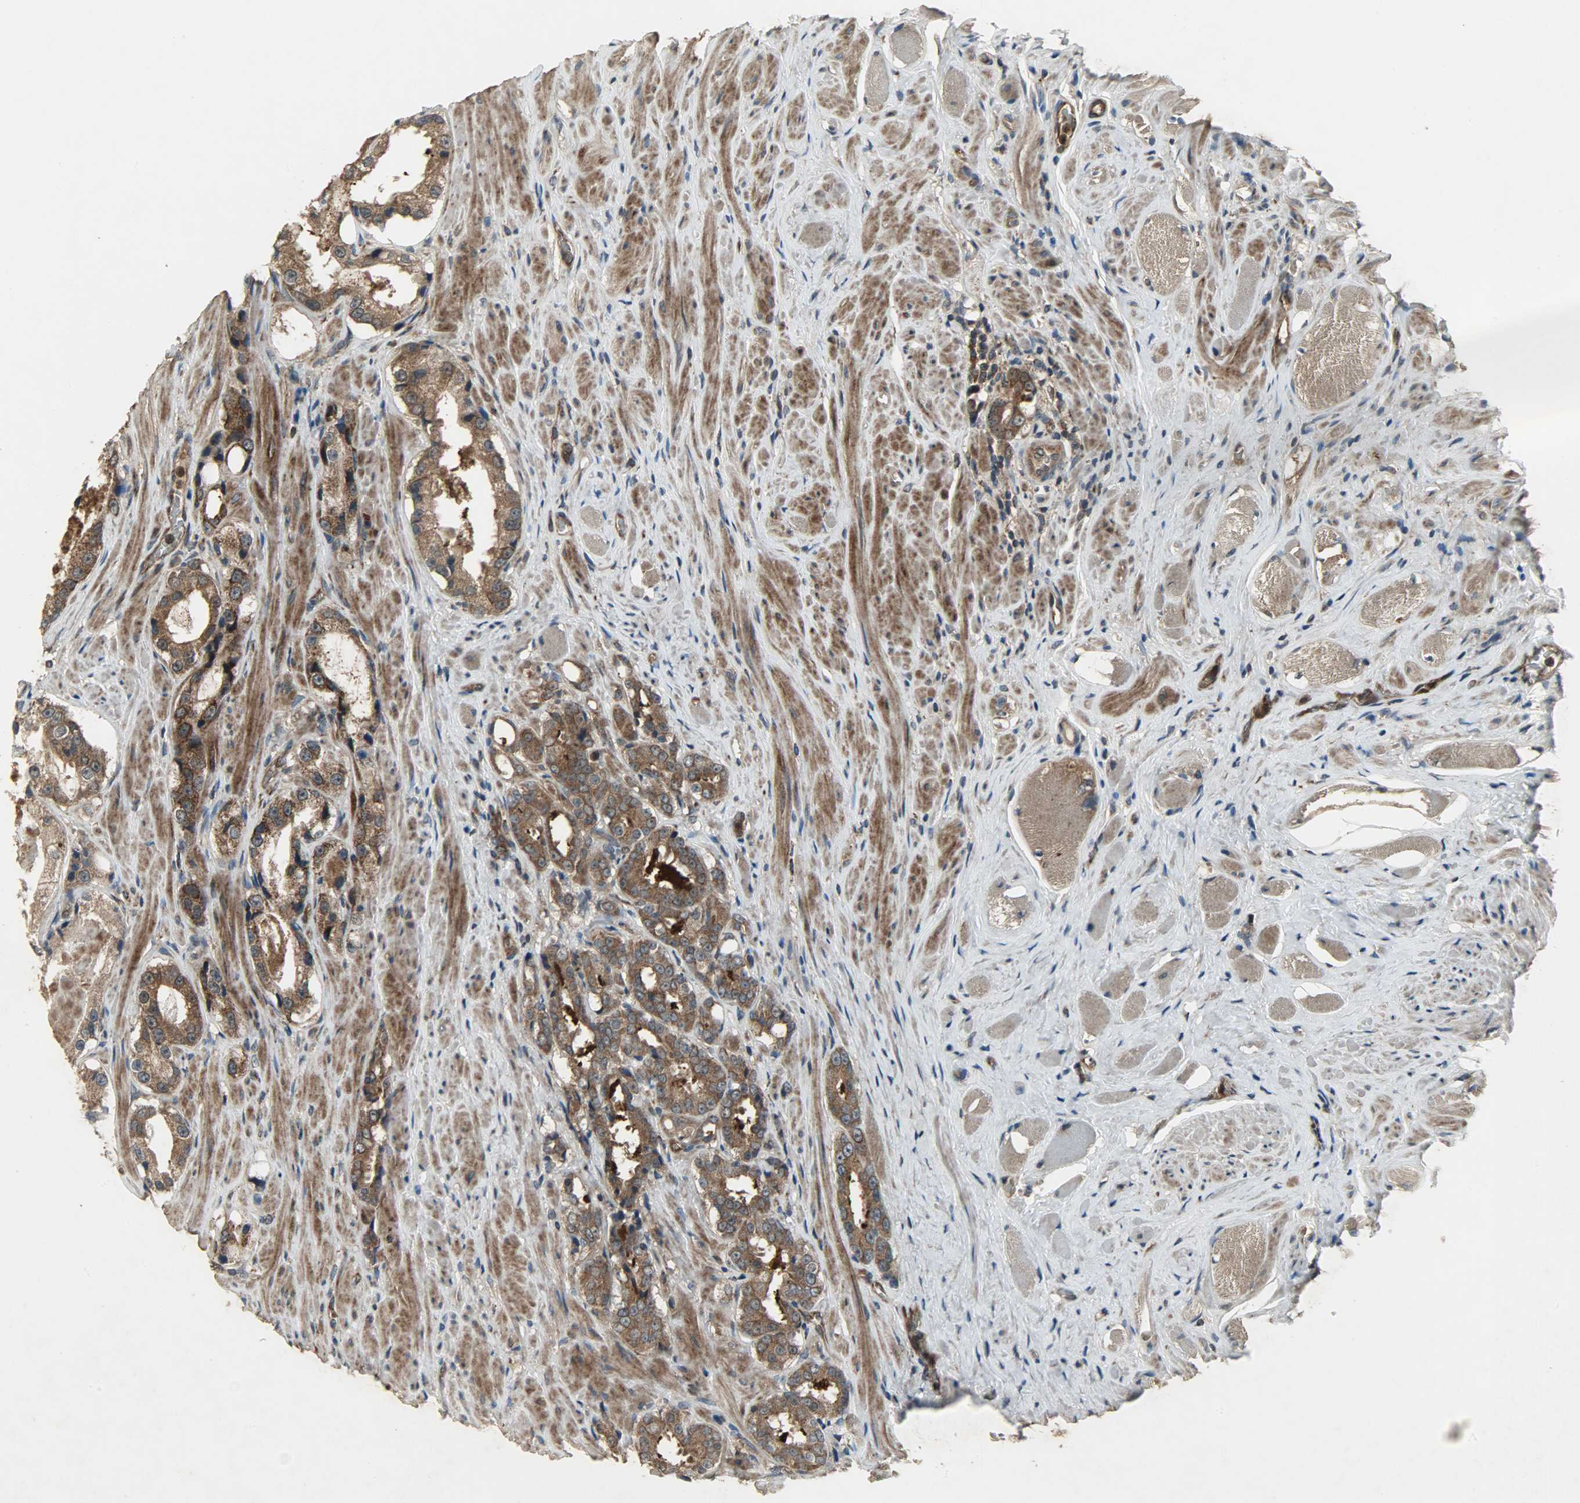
{"staining": {"intensity": "strong", "quantity": ">75%", "location": "cytoplasmic/membranous"}, "tissue": "prostate cancer", "cell_type": "Tumor cells", "image_type": "cancer", "snomed": [{"axis": "morphology", "description": "Adenocarcinoma, Medium grade"}, {"axis": "topography", "description": "Prostate"}], "caption": "Brown immunohistochemical staining in human prostate cancer (adenocarcinoma (medium-grade)) exhibits strong cytoplasmic/membranous staining in approximately >75% of tumor cells.", "gene": "AMT", "patient": {"sex": "male", "age": 60}}